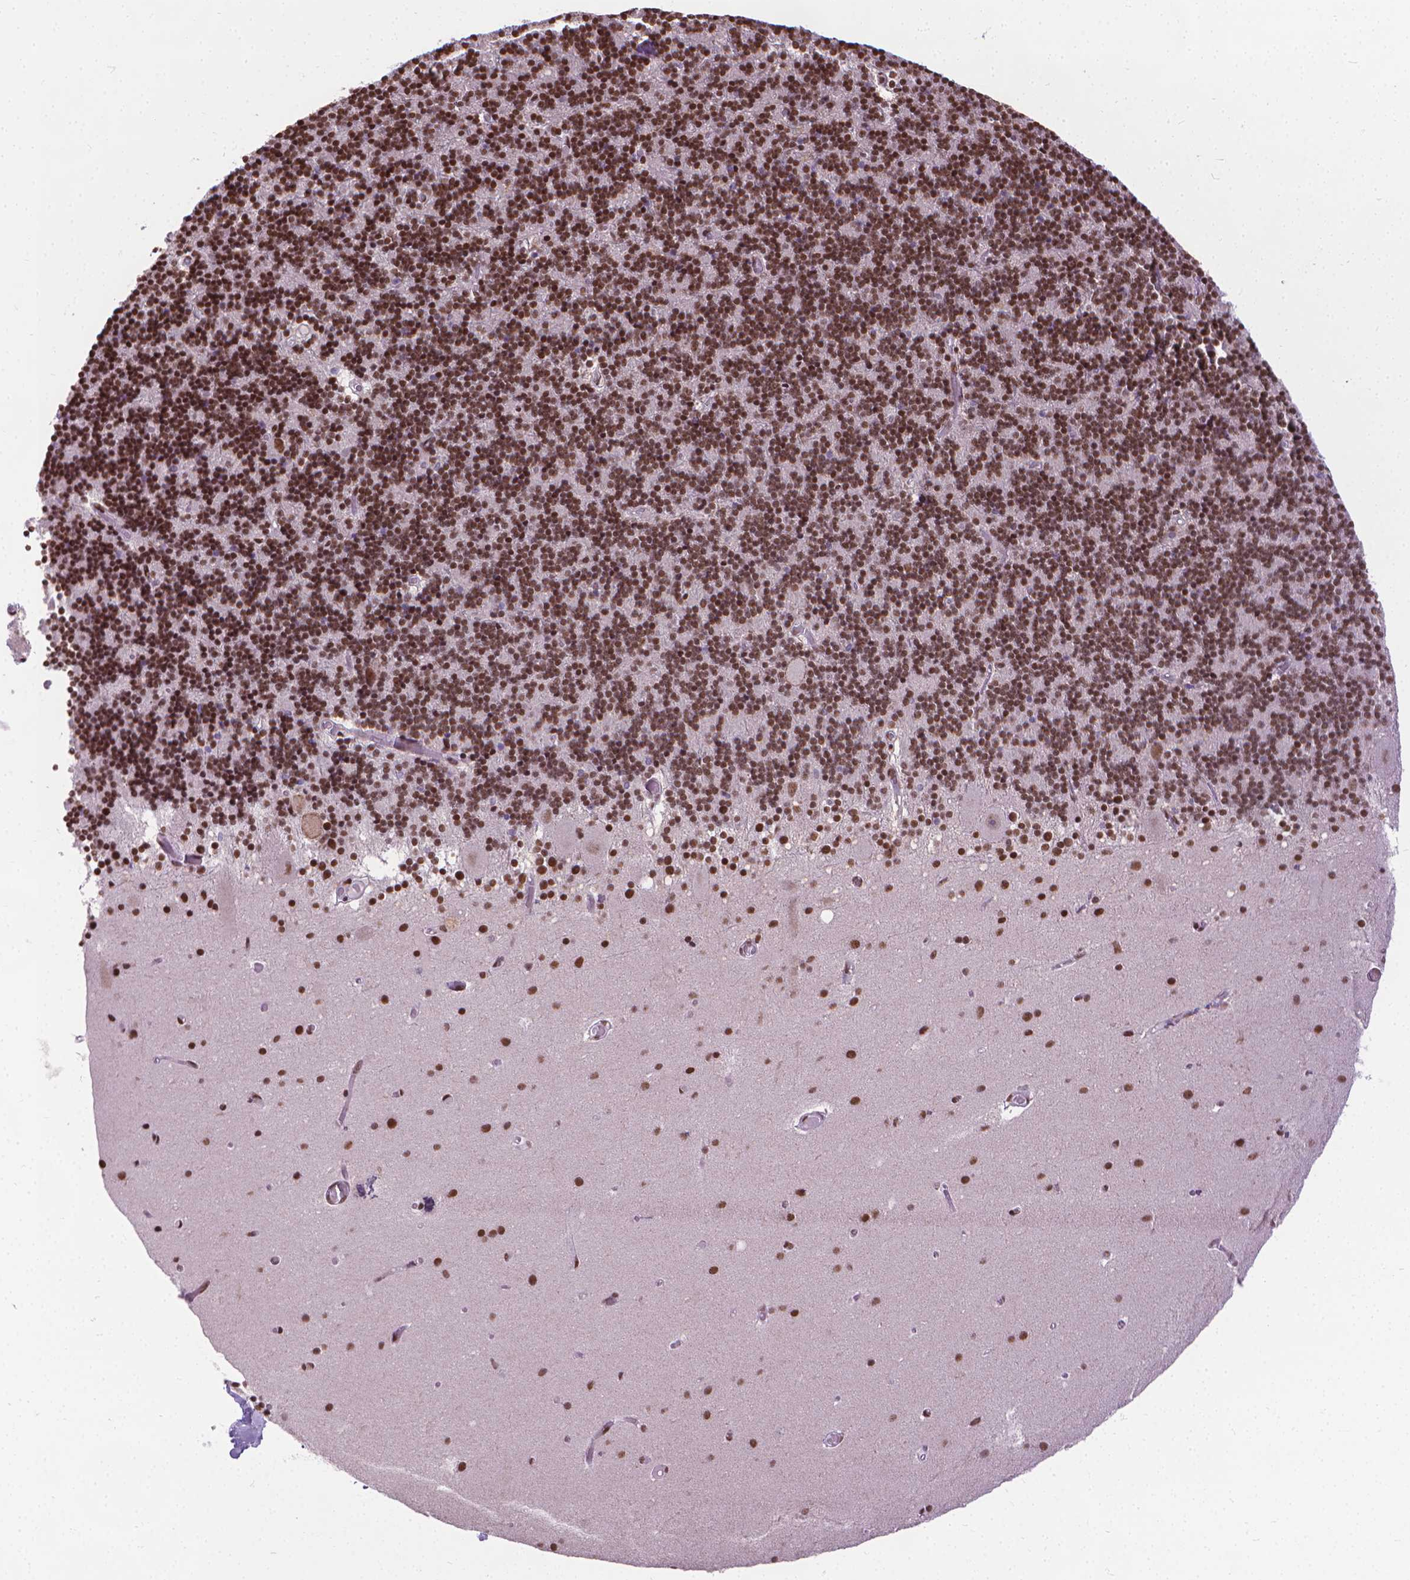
{"staining": {"intensity": "moderate", "quantity": ">75%", "location": "nuclear"}, "tissue": "cerebellum", "cell_type": "Cells in granular layer", "image_type": "normal", "snomed": [{"axis": "morphology", "description": "Normal tissue, NOS"}, {"axis": "topography", "description": "Cerebellum"}], "caption": "Moderate nuclear staining is present in approximately >75% of cells in granular layer in unremarkable cerebellum.", "gene": "AKAP8", "patient": {"sex": "male", "age": 70}}